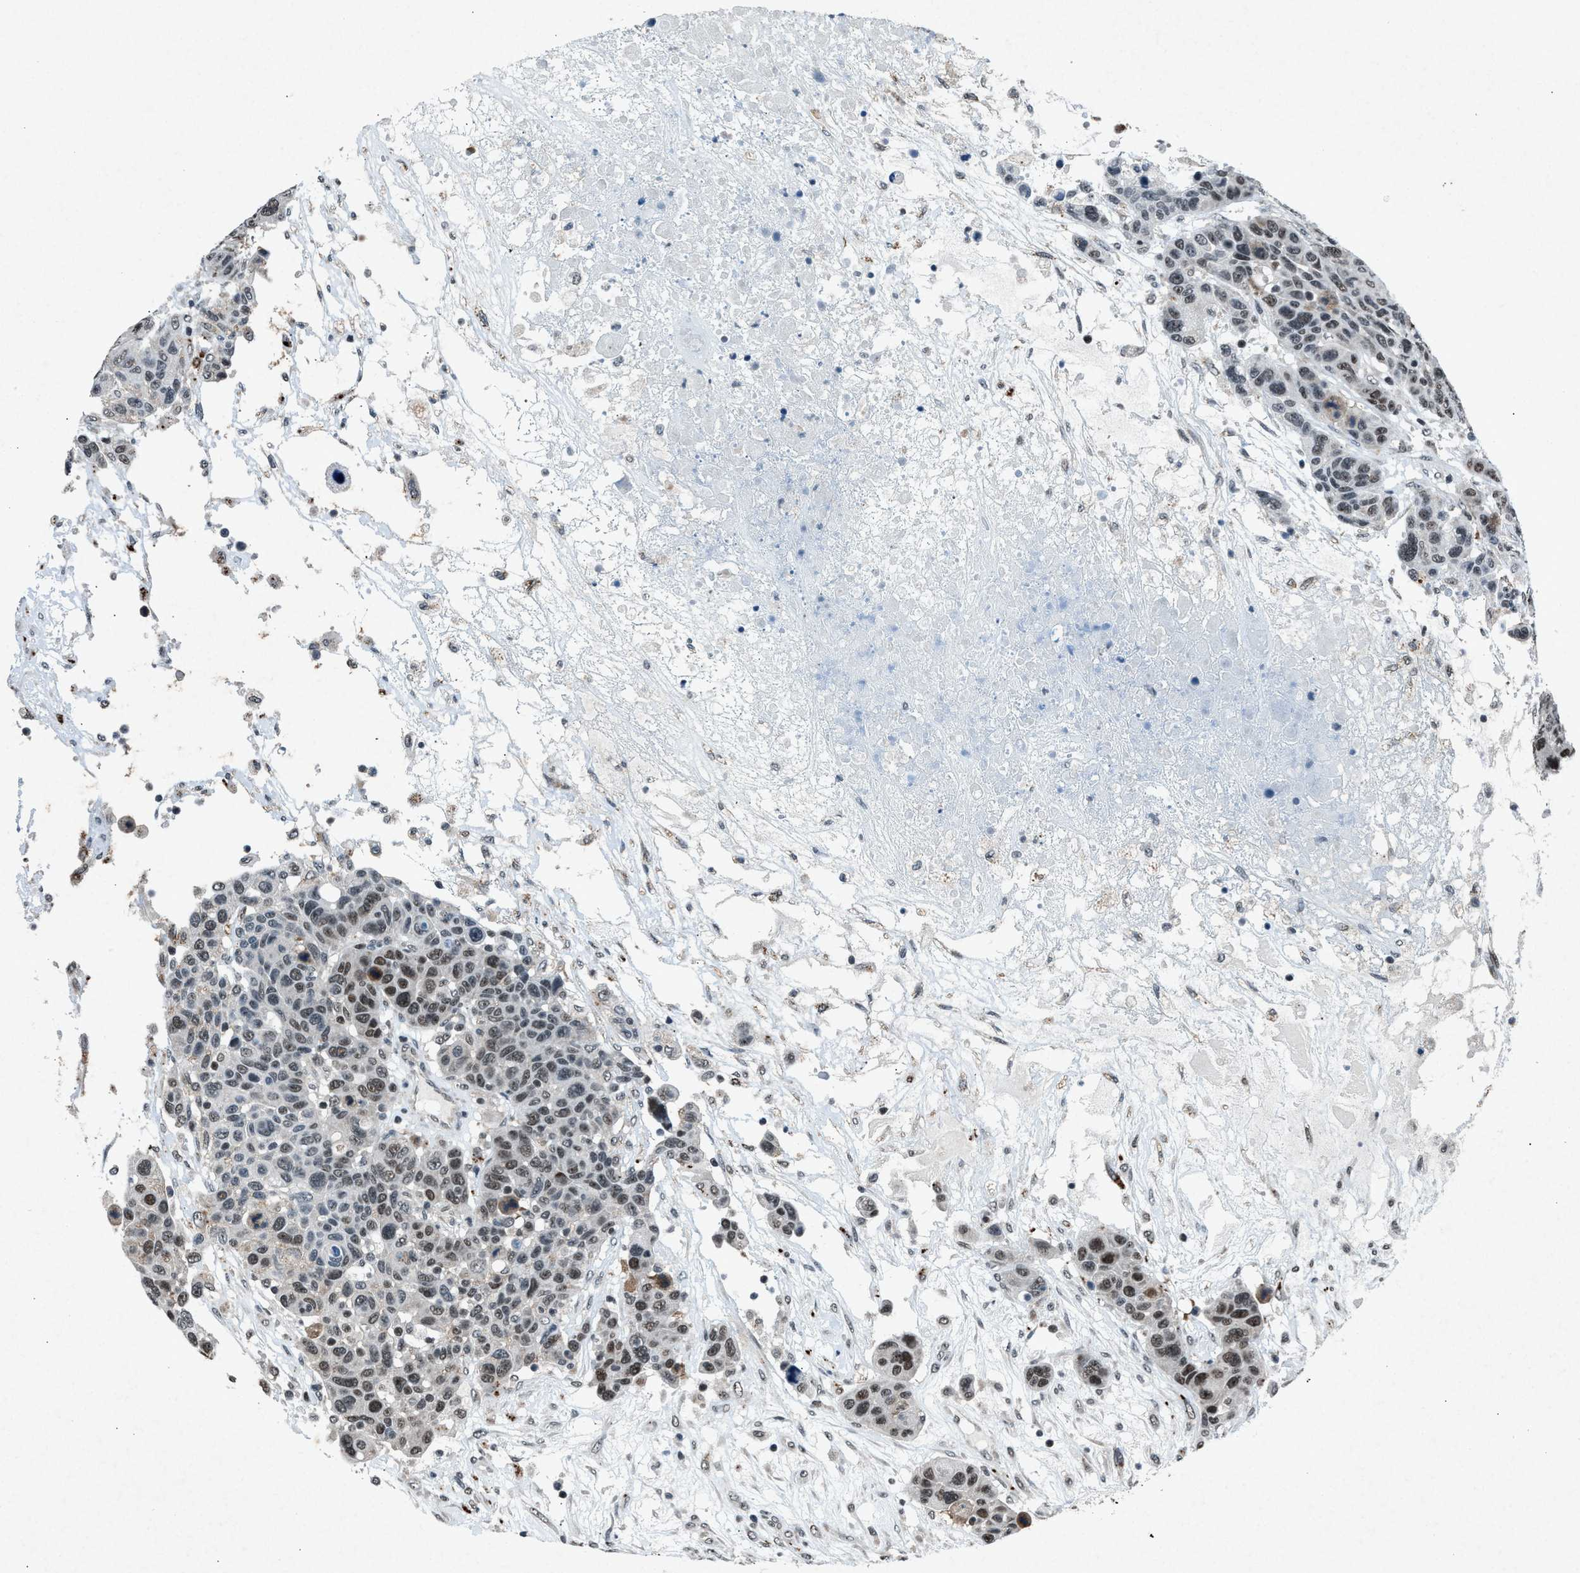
{"staining": {"intensity": "moderate", "quantity": "25%-75%", "location": "nuclear"}, "tissue": "breast cancer", "cell_type": "Tumor cells", "image_type": "cancer", "snomed": [{"axis": "morphology", "description": "Duct carcinoma"}, {"axis": "topography", "description": "Breast"}], "caption": "Breast cancer (invasive ductal carcinoma) tissue reveals moderate nuclear expression in about 25%-75% of tumor cells", "gene": "ADCY1", "patient": {"sex": "female", "age": 37}}